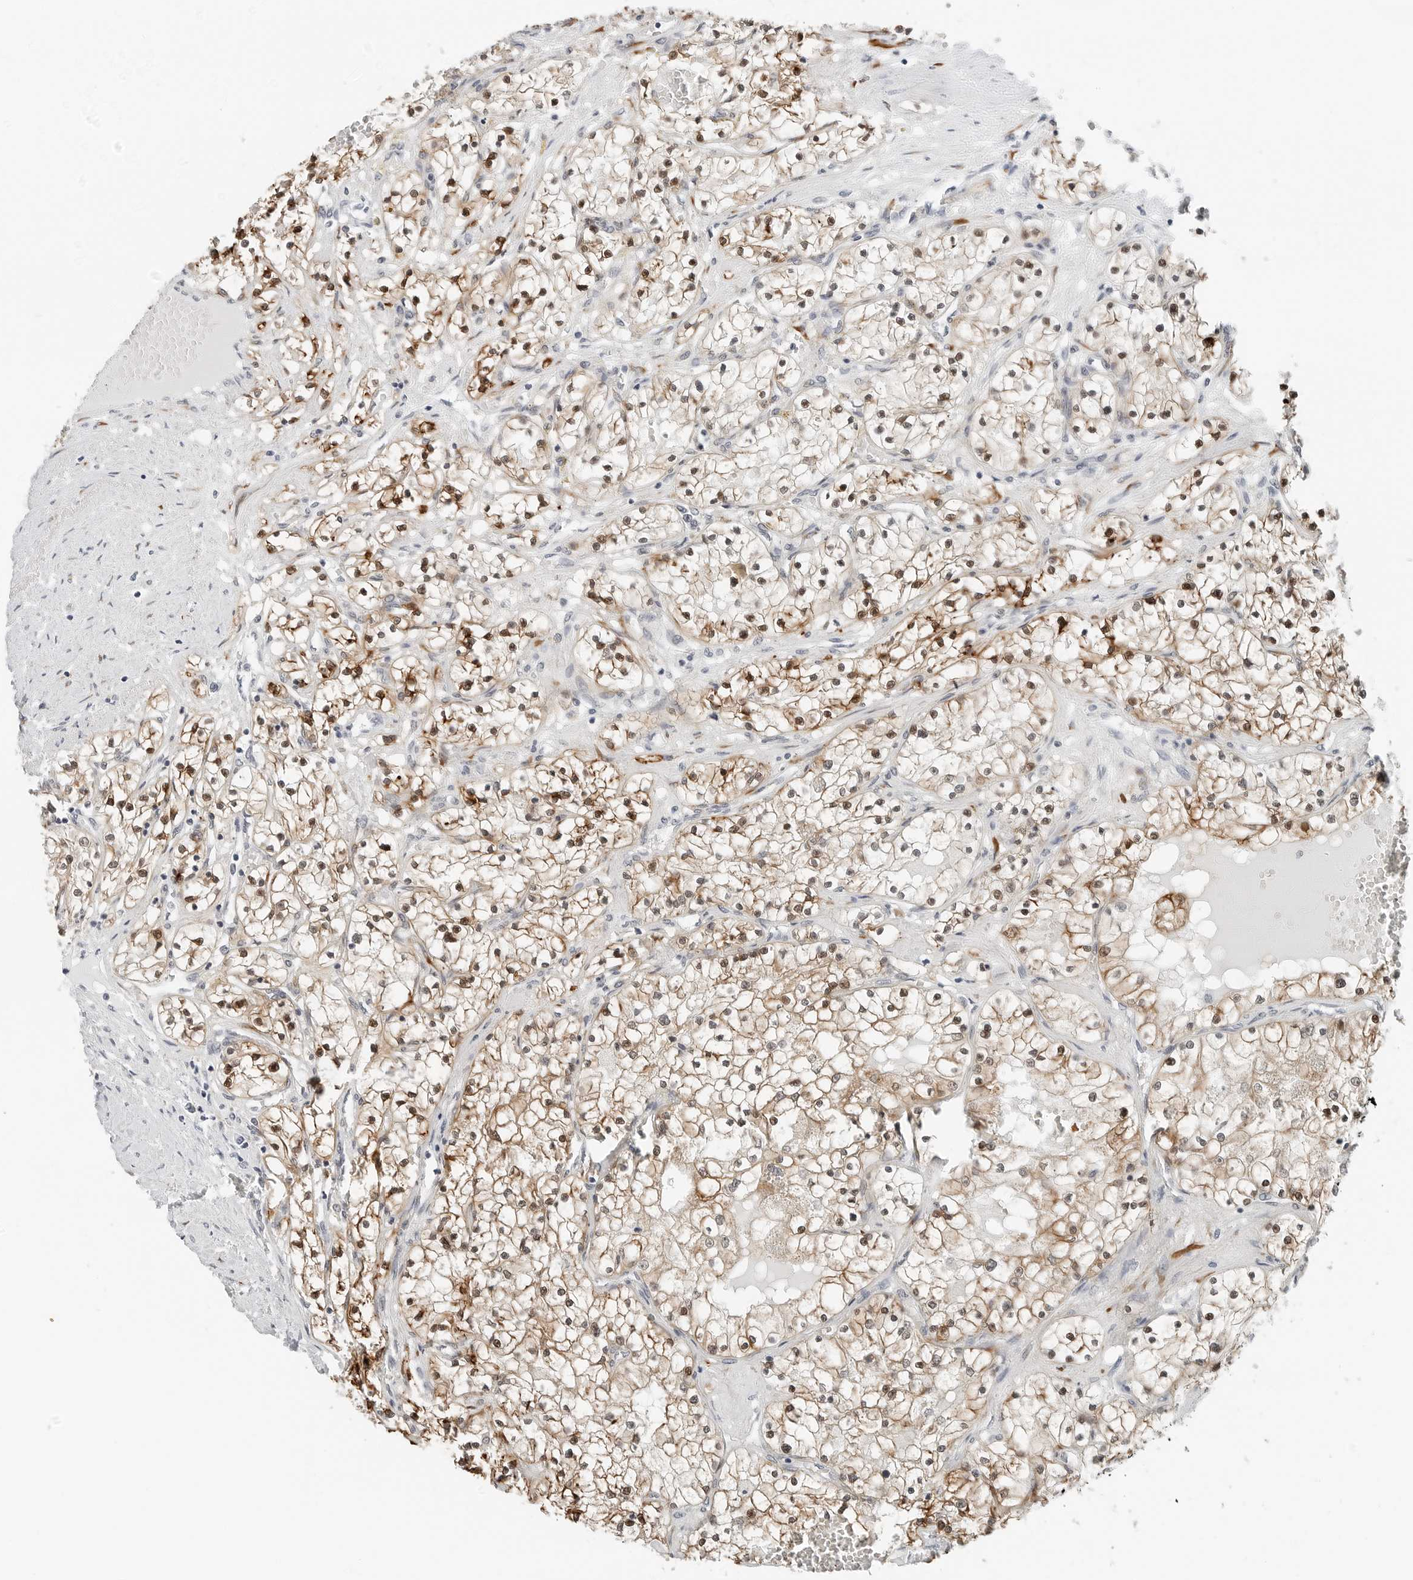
{"staining": {"intensity": "moderate", "quantity": ">75%", "location": "cytoplasmic/membranous,nuclear"}, "tissue": "renal cancer", "cell_type": "Tumor cells", "image_type": "cancer", "snomed": [{"axis": "morphology", "description": "Normal tissue, NOS"}, {"axis": "morphology", "description": "Adenocarcinoma, NOS"}, {"axis": "topography", "description": "Kidney"}], "caption": "Moderate cytoplasmic/membranous and nuclear positivity for a protein is appreciated in about >75% of tumor cells of renal cancer (adenocarcinoma) using immunohistochemistry (IHC).", "gene": "P4HA2", "patient": {"sex": "male", "age": 68}}